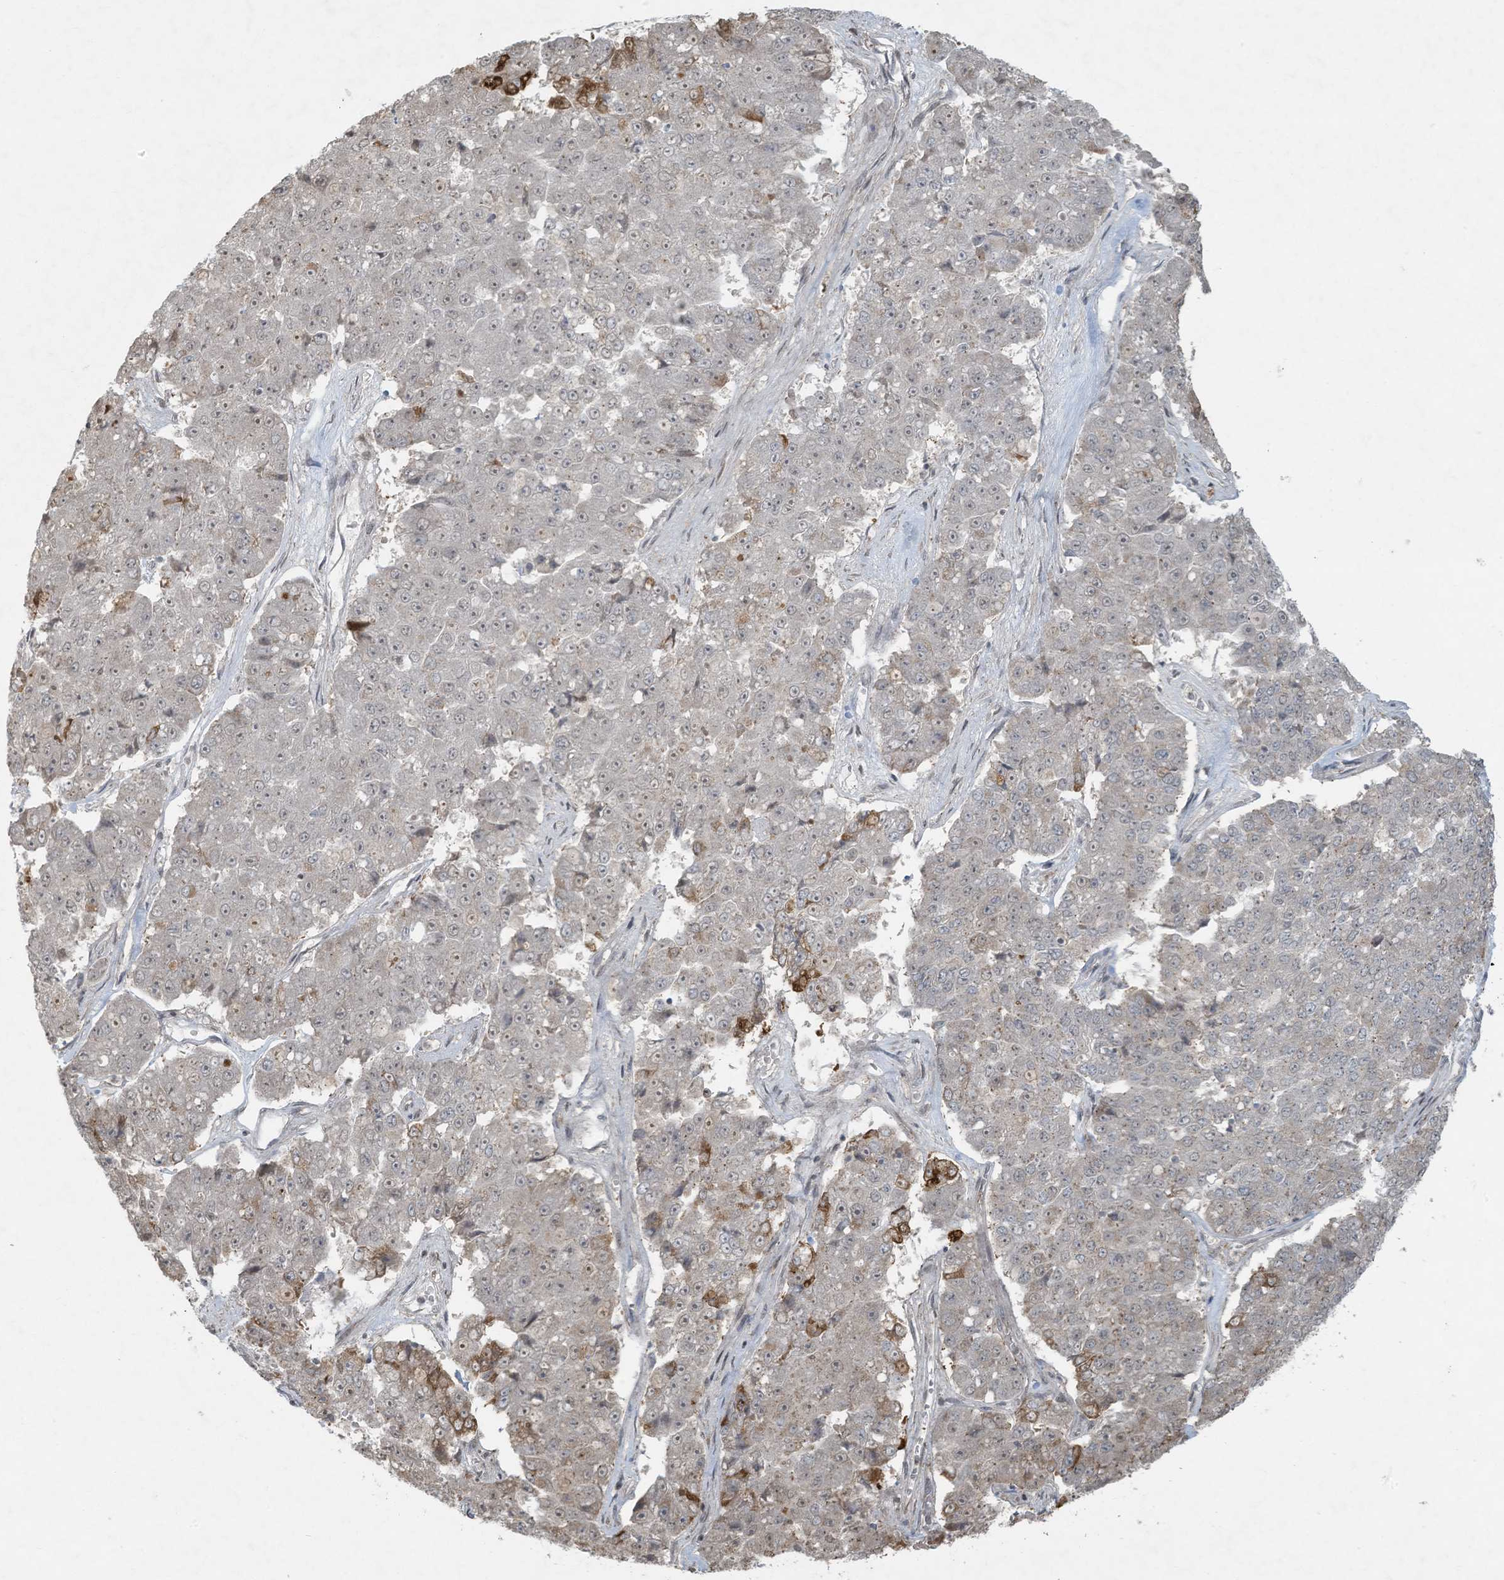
{"staining": {"intensity": "negative", "quantity": "none", "location": "none"}, "tissue": "pancreatic cancer", "cell_type": "Tumor cells", "image_type": "cancer", "snomed": [{"axis": "morphology", "description": "Adenocarcinoma, NOS"}, {"axis": "topography", "description": "Pancreas"}], "caption": "High power microscopy photomicrograph of an immunohistochemistry (IHC) histopathology image of pancreatic adenocarcinoma, revealing no significant positivity in tumor cells.", "gene": "ZNF263", "patient": {"sex": "male", "age": 50}}